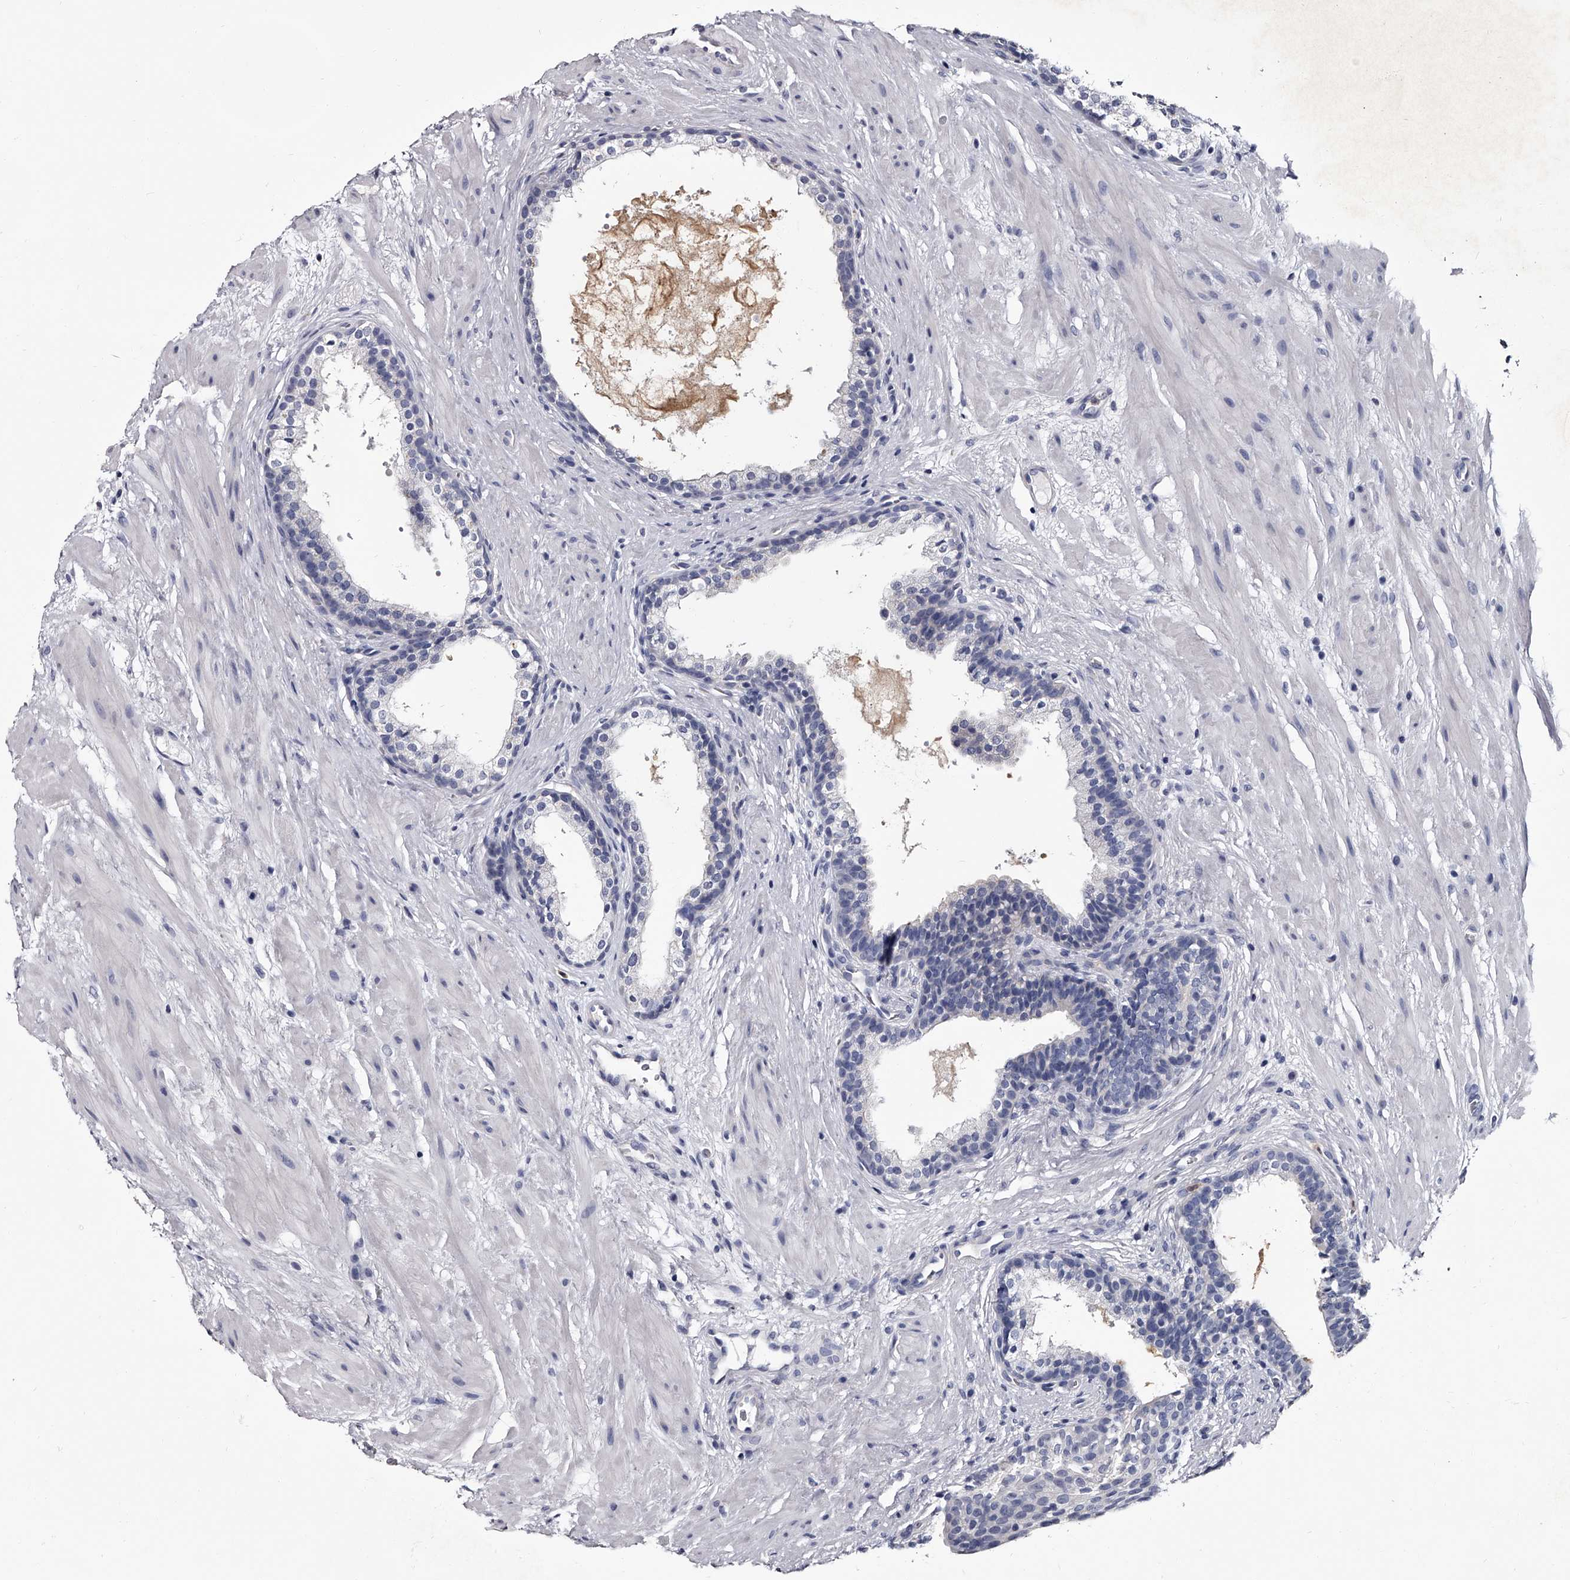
{"staining": {"intensity": "negative", "quantity": "none", "location": "none"}, "tissue": "prostate cancer", "cell_type": "Tumor cells", "image_type": "cancer", "snomed": [{"axis": "morphology", "description": "Adenocarcinoma, High grade"}, {"axis": "topography", "description": "Prostate"}], "caption": "Immunohistochemistry (IHC) image of neoplastic tissue: prostate cancer stained with DAB (3,3'-diaminobenzidine) shows no significant protein positivity in tumor cells. (DAB immunohistochemistry (IHC) visualized using brightfield microscopy, high magnification).", "gene": "GAPVD1", "patient": {"sex": "male", "age": 56}}